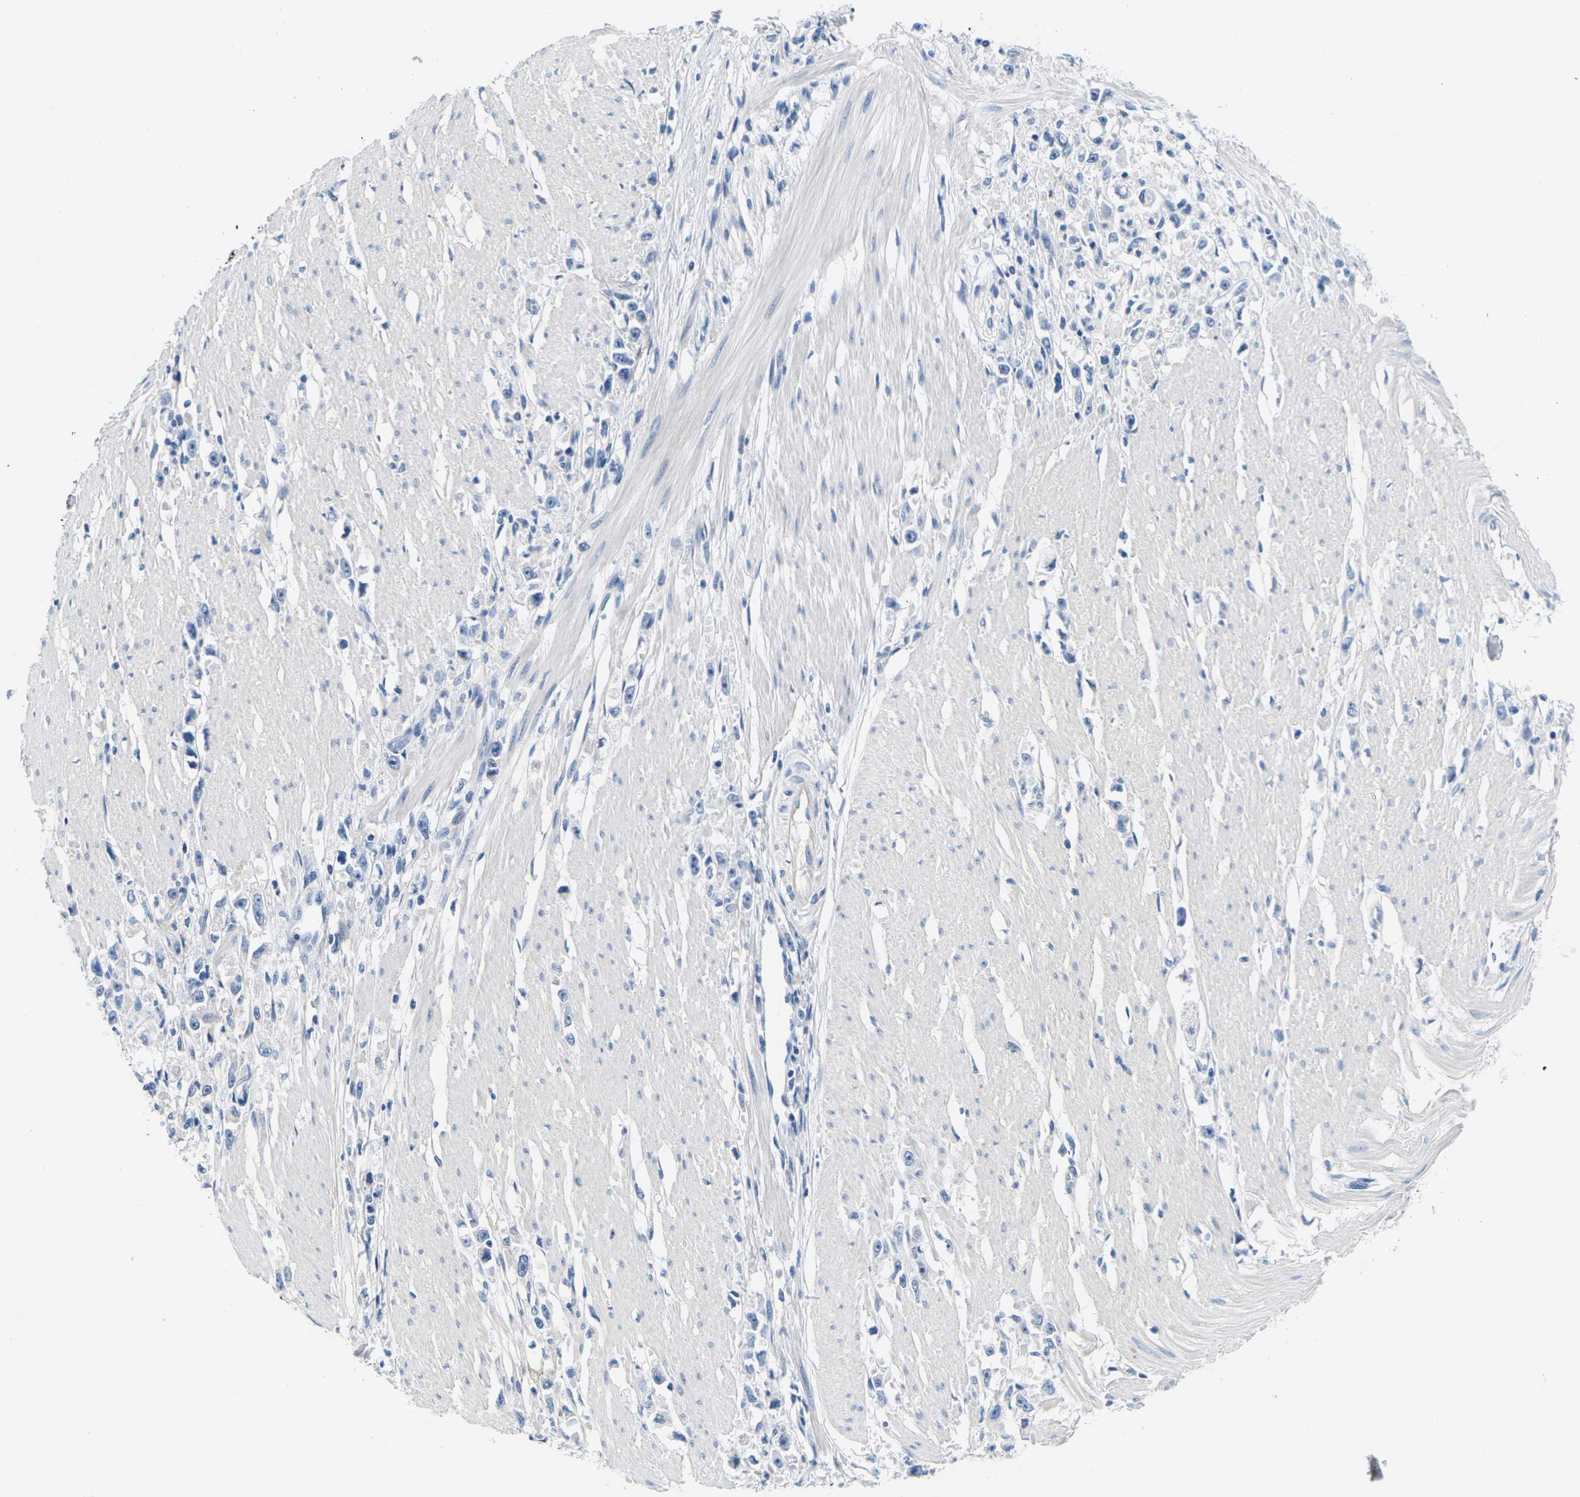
{"staining": {"intensity": "negative", "quantity": "none", "location": "none"}, "tissue": "stomach cancer", "cell_type": "Tumor cells", "image_type": "cancer", "snomed": [{"axis": "morphology", "description": "Adenocarcinoma, NOS"}, {"axis": "topography", "description": "Stomach"}], "caption": "This image is of stomach cancer (adenocarcinoma) stained with immunohistochemistry to label a protein in brown with the nuclei are counter-stained blue. There is no positivity in tumor cells.", "gene": "TSPAN2", "patient": {"sex": "female", "age": 59}}